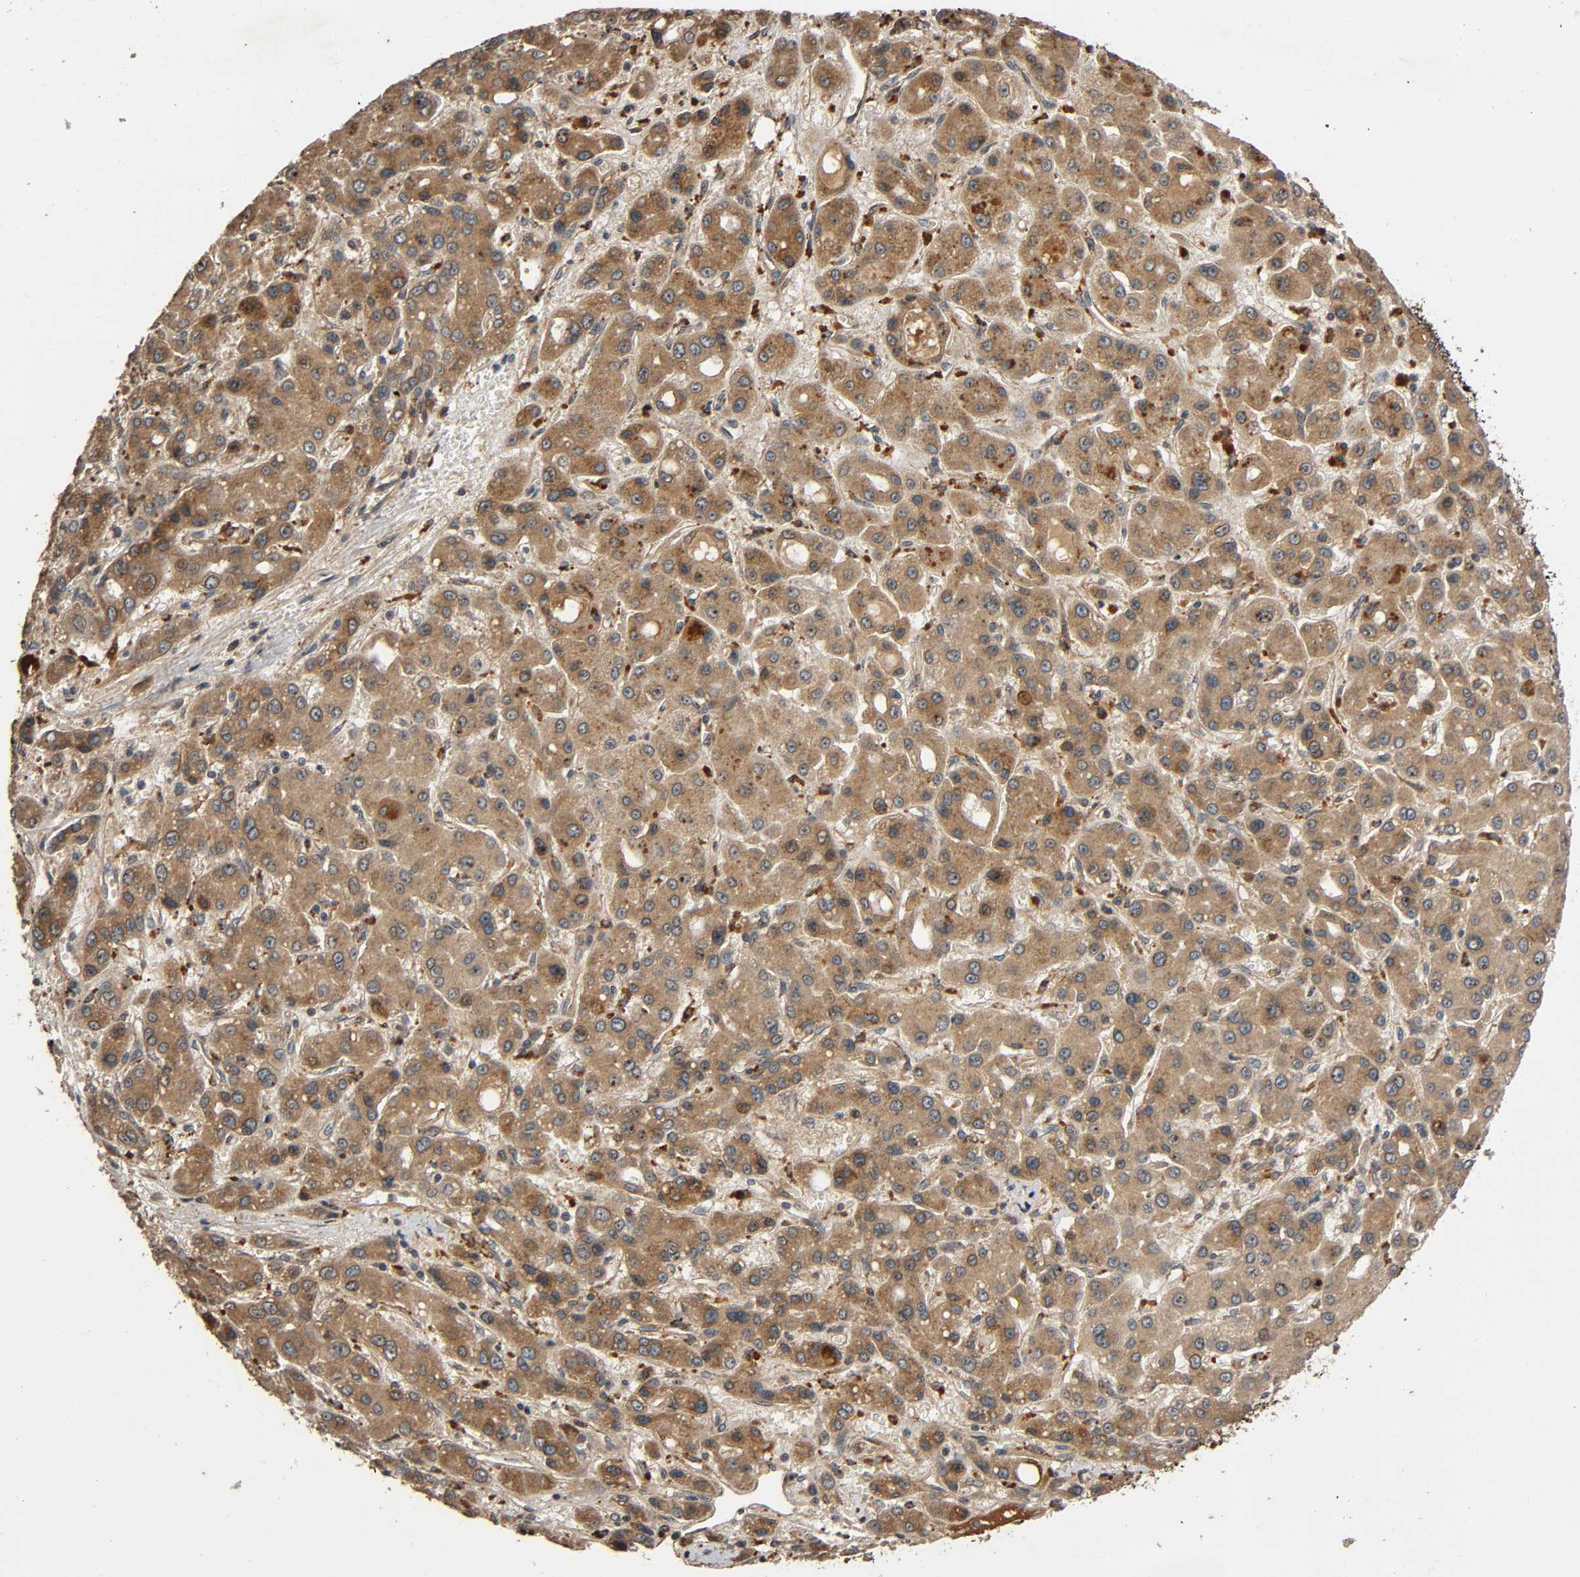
{"staining": {"intensity": "moderate", "quantity": ">75%", "location": "cytoplasmic/membranous"}, "tissue": "liver cancer", "cell_type": "Tumor cells", "image_type": "cancer", "snomed": [{"axis": "morphology", "description": "Carcinoma, Hepatocellular, NOS"}, {"axis": "topography", "description": "Liver"}], "caption": "Liver cancer stained with a brown dye displays moderate cytoplasmic/membranous positive positivity in approximately >75% of tumor cells.", "gene": "MAP3K8", "patient": {"sex": "male", "age": 55}}